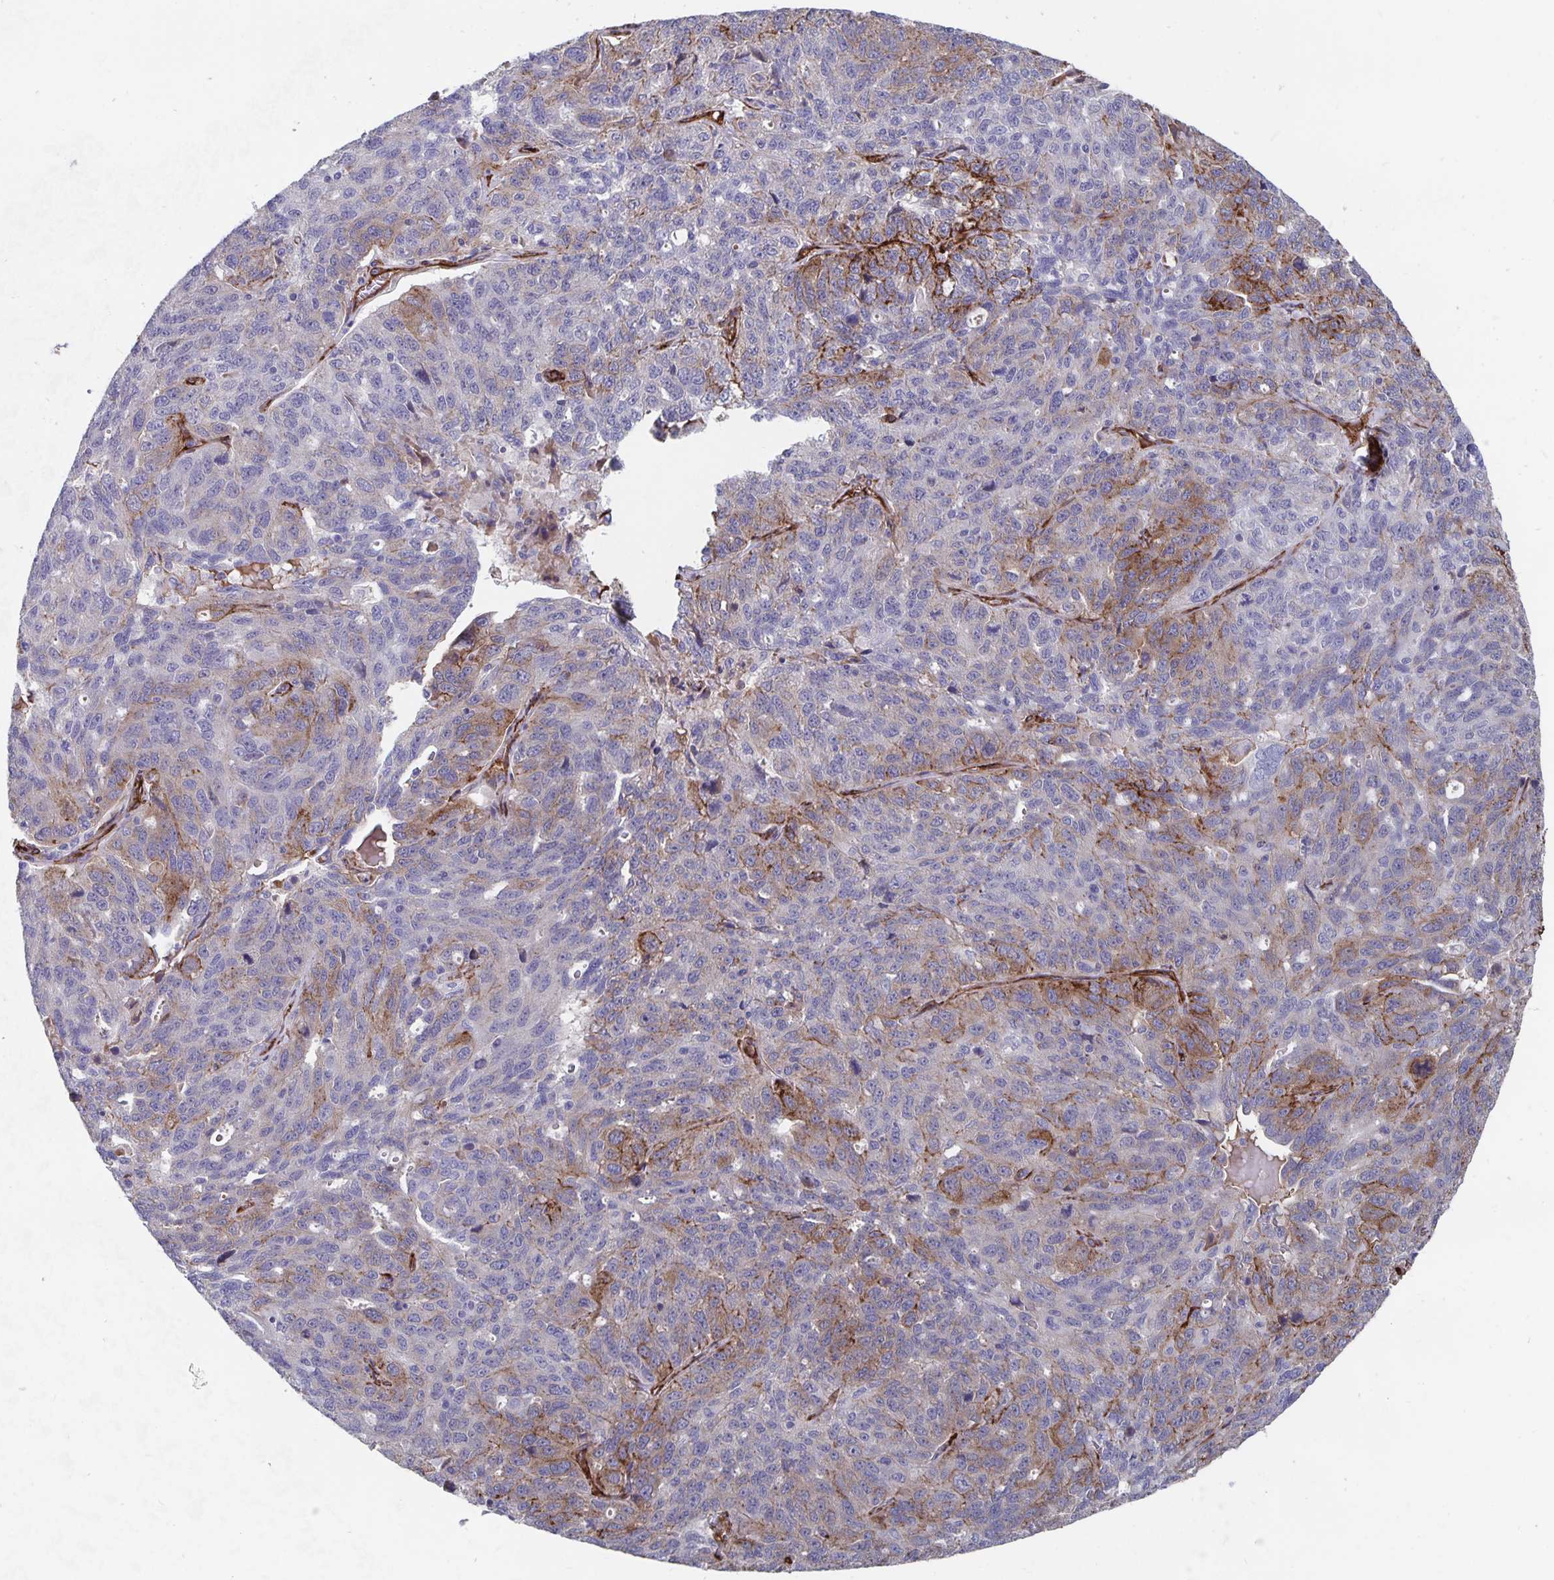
{"staining": {"intensity": "moderate", "quantity": "<25%", "location": "cytoplasmic/membranous"}, "tissue": "ovarian cancer", "cell_type": "Tumor cells", "image_type": "cancer", "snomed": [{"axis": "morphology", "description": "Cystadenocarcinoma, serous, NOS"}, {"axis": "topography", "description": "Ovary"}], "caption": "This is an image of immunohistochemistry staining of ovarian serous cystadenocarcinoma, which shows moderate staining in the cytoplasmic/membranous of tumor cells.", "gene": "DCHS2", "patient": {"sex": "female", "age": 71}}